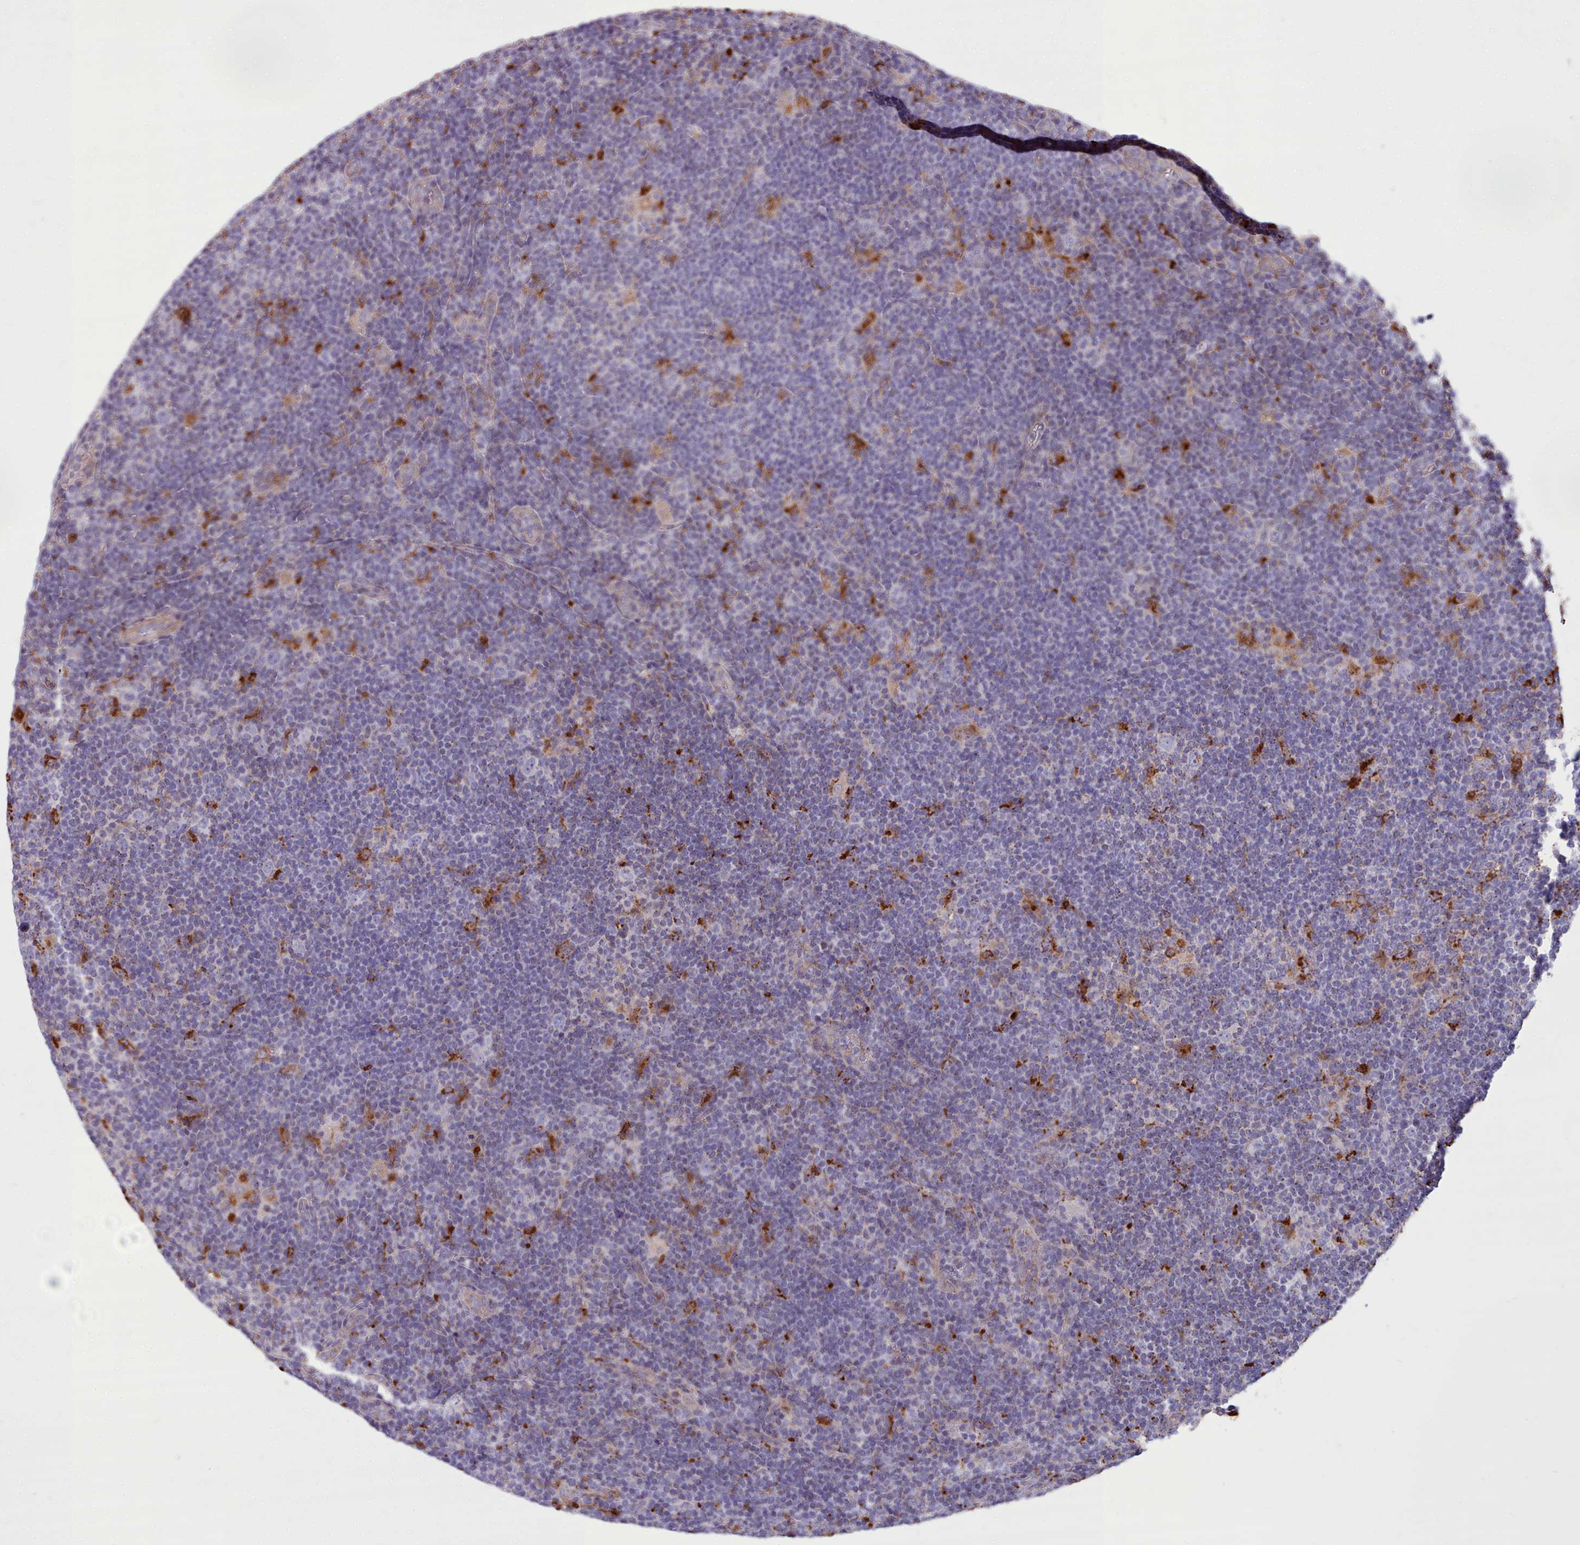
{"staining": {"intensity": "negative", "quantity": "none", "location": "none"}, "tissue": "lymphoma", "cell_type": "Tumor cells", "image_type": "cancer", "snomed": [{"axis": "morphology", "description": "Hodgkin's disease, NOS"}, {"axis": "topography", "description": "Lymph node"}], "caption": "High power microscopy image of an immunohistochemistry (IHC) histopathology image of Hodgkin's disease, revealing no significant expression in tumor cells.", "gene": "PACSIN3", "patient": {"sex": "female", "age": 57}}